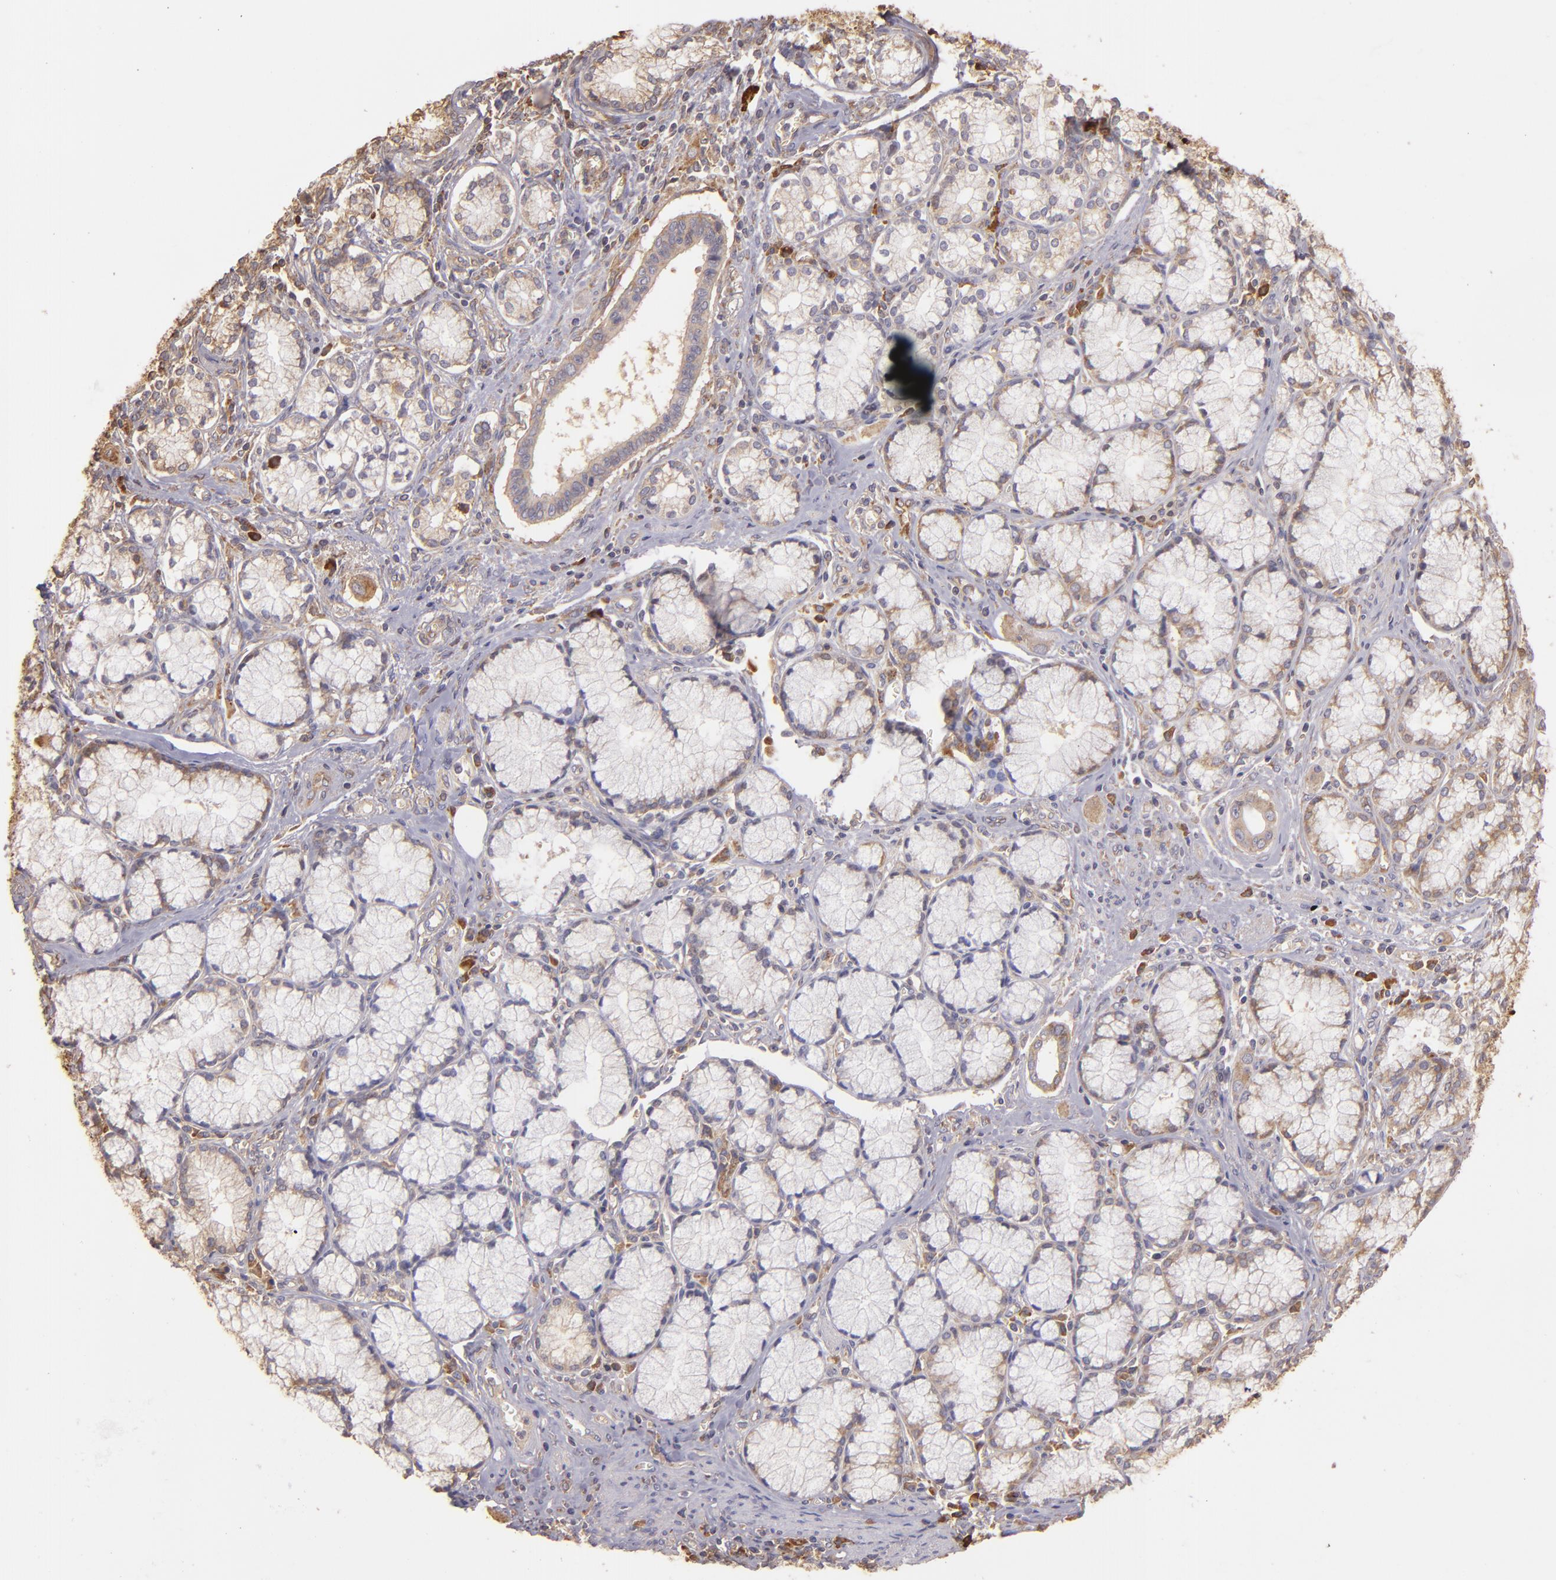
{"staining": {"intensity": "moderate", "quantity": ">75%", "location": "cytoplasmic/membranous"}, "tissue": "pancreatic cancer", "cell_type": "Tumor cells", "image_type": "cancer", "snomed": [{"axis": "morphology", "description": "Adenocarcinoma, NOS"}, {"axis": "topography", "description": "Pancreas"}], "caption": "Immunohistochemistry (IHC) micrograph of human adenocarcinoma (pancreatic) stained for a protein (brown), which reveals medium levels of moderate cytoplasmic/membranous staining in about >75% of tumor cells.", "gene": "ECE1", "patient": {"sex": "male", "age": 77}}